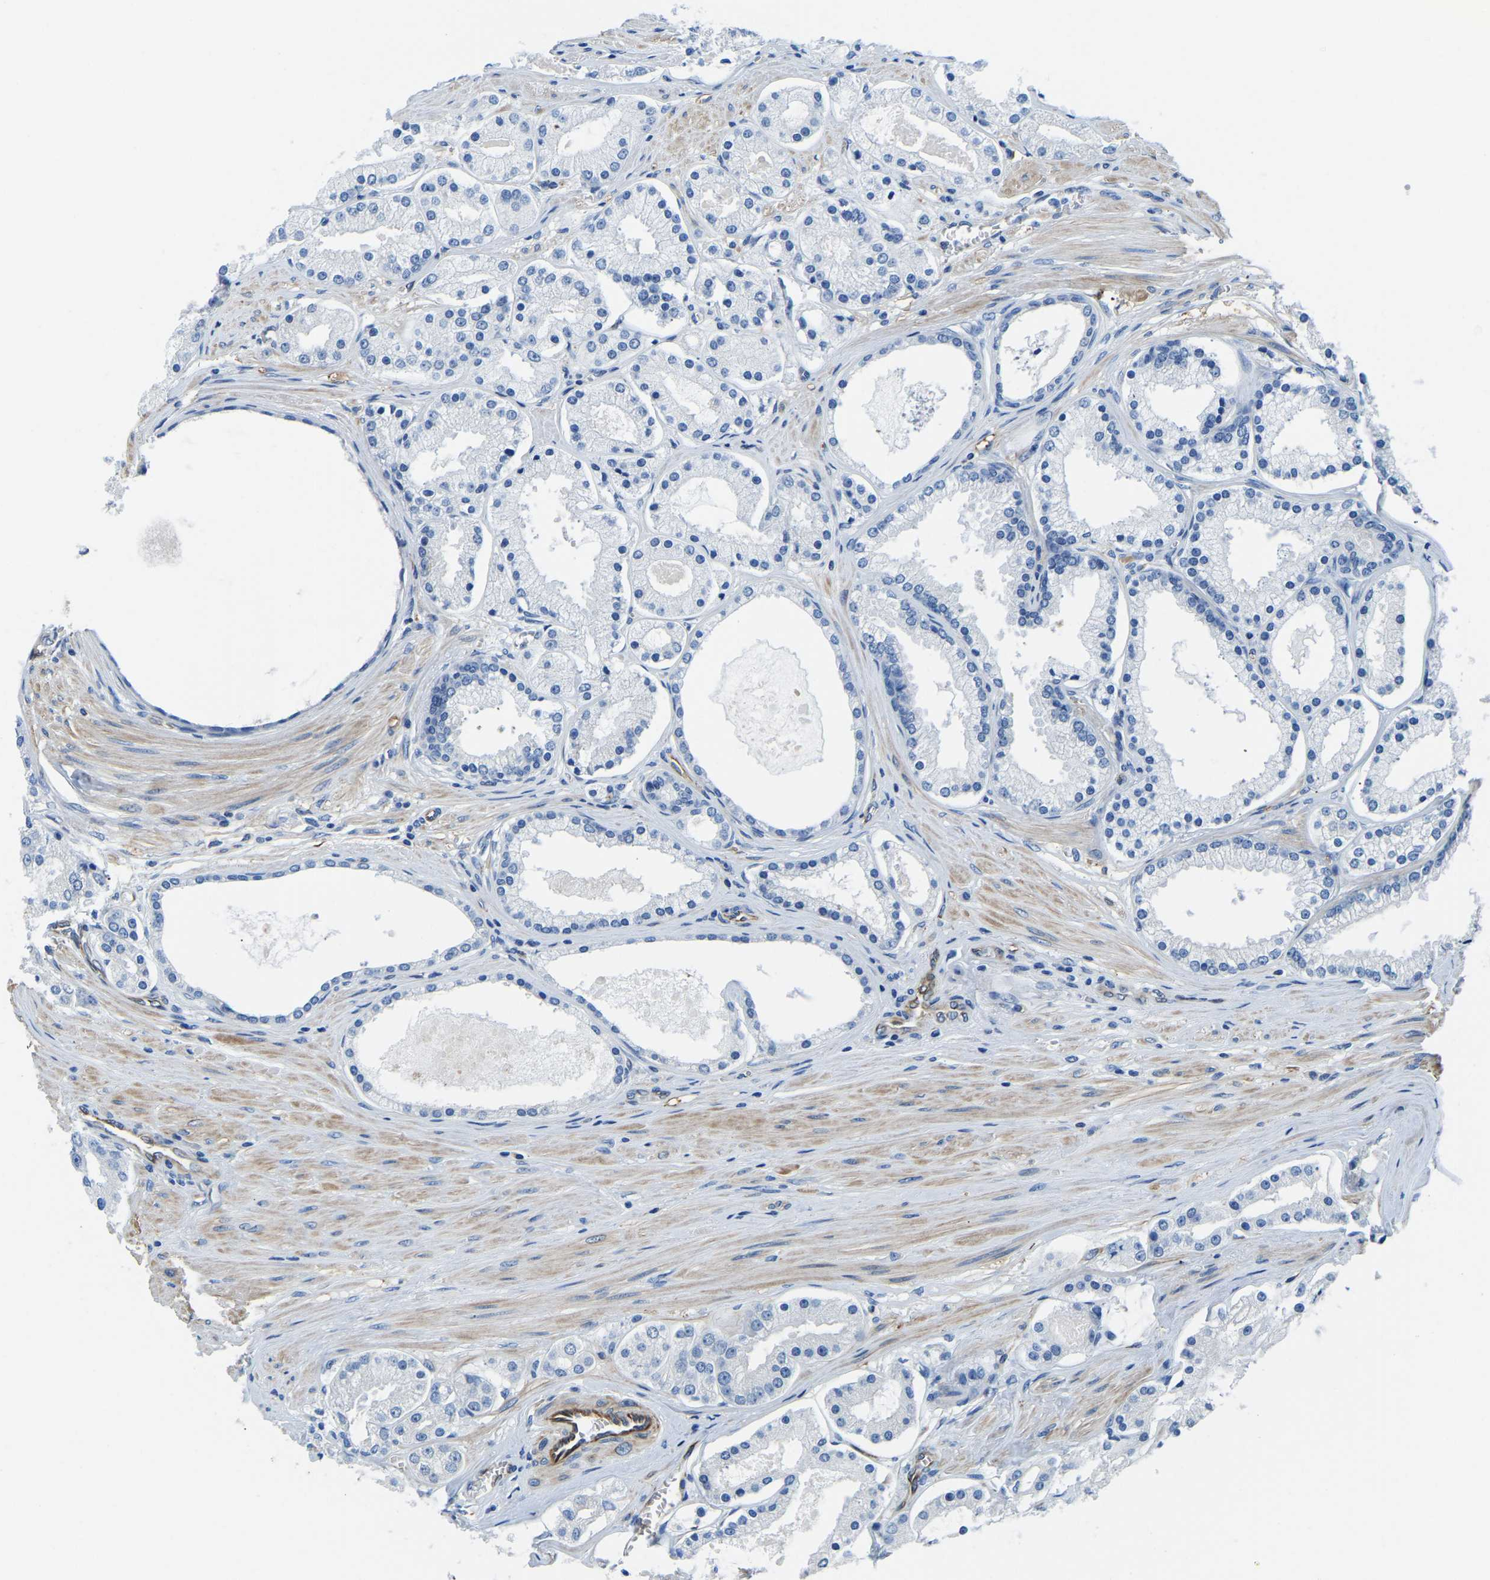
{"staining": {"intensity": "negative", "quantity": "none", "location": "none"}, "tissue": "prostate cancer", "cell_type": "Tumor cells", "image_type": "cancer", "snomed": [{"axis": "morphology", "description": "Adenocarcinoma, High grade"}, {"axis": "topography", "description": "Prostate"}], "caption": "An immunohistochemistry (IHC) micrograph of high-grade adenocarcinoma (prostate) is shown. There is no staining in tumor cells of high-grade adenocarcinoma (prostate).", "gene": "MS4A3", "patient": {"sex": "male", "age": 66}}